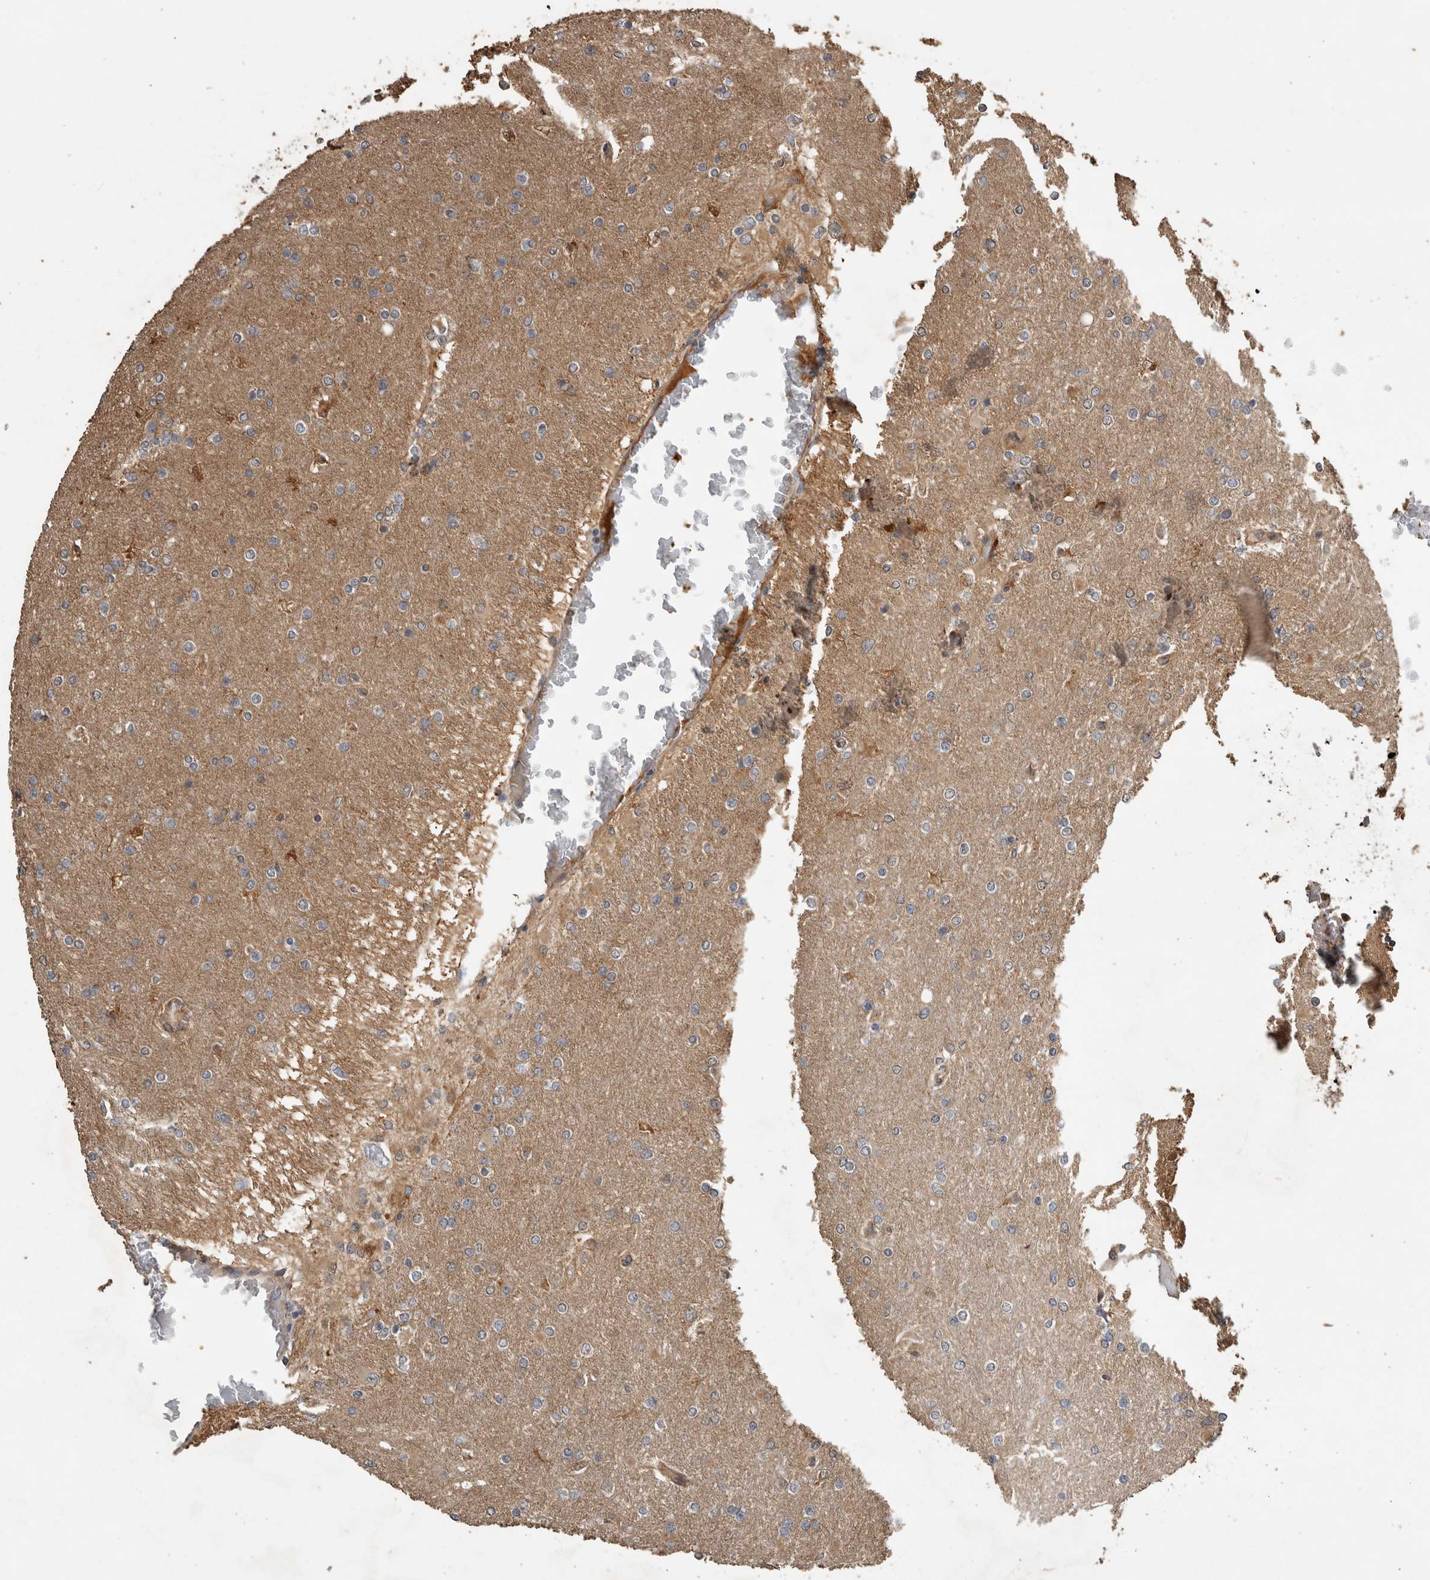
{"staining": {"intensity": "weak", "quantity": "<25%", "location": "cytoplasmic/membranous"}, "tissue": "glioma", "cell_type": "Tumor cells", "image_type": "cancer", "snomed": [{"axis": "morphology", "description": "Glioma, malignant, High grade"}, {"axis": "topography", "description": "Cerebral cortex"}], "caption": "A histopathology image of glioma stained for a protein exhibits no brown staining in tumor cells. Nuclei are stained in blue.", "gene": "RHPN1", "patient": {"sex": "female", "age": 36}}